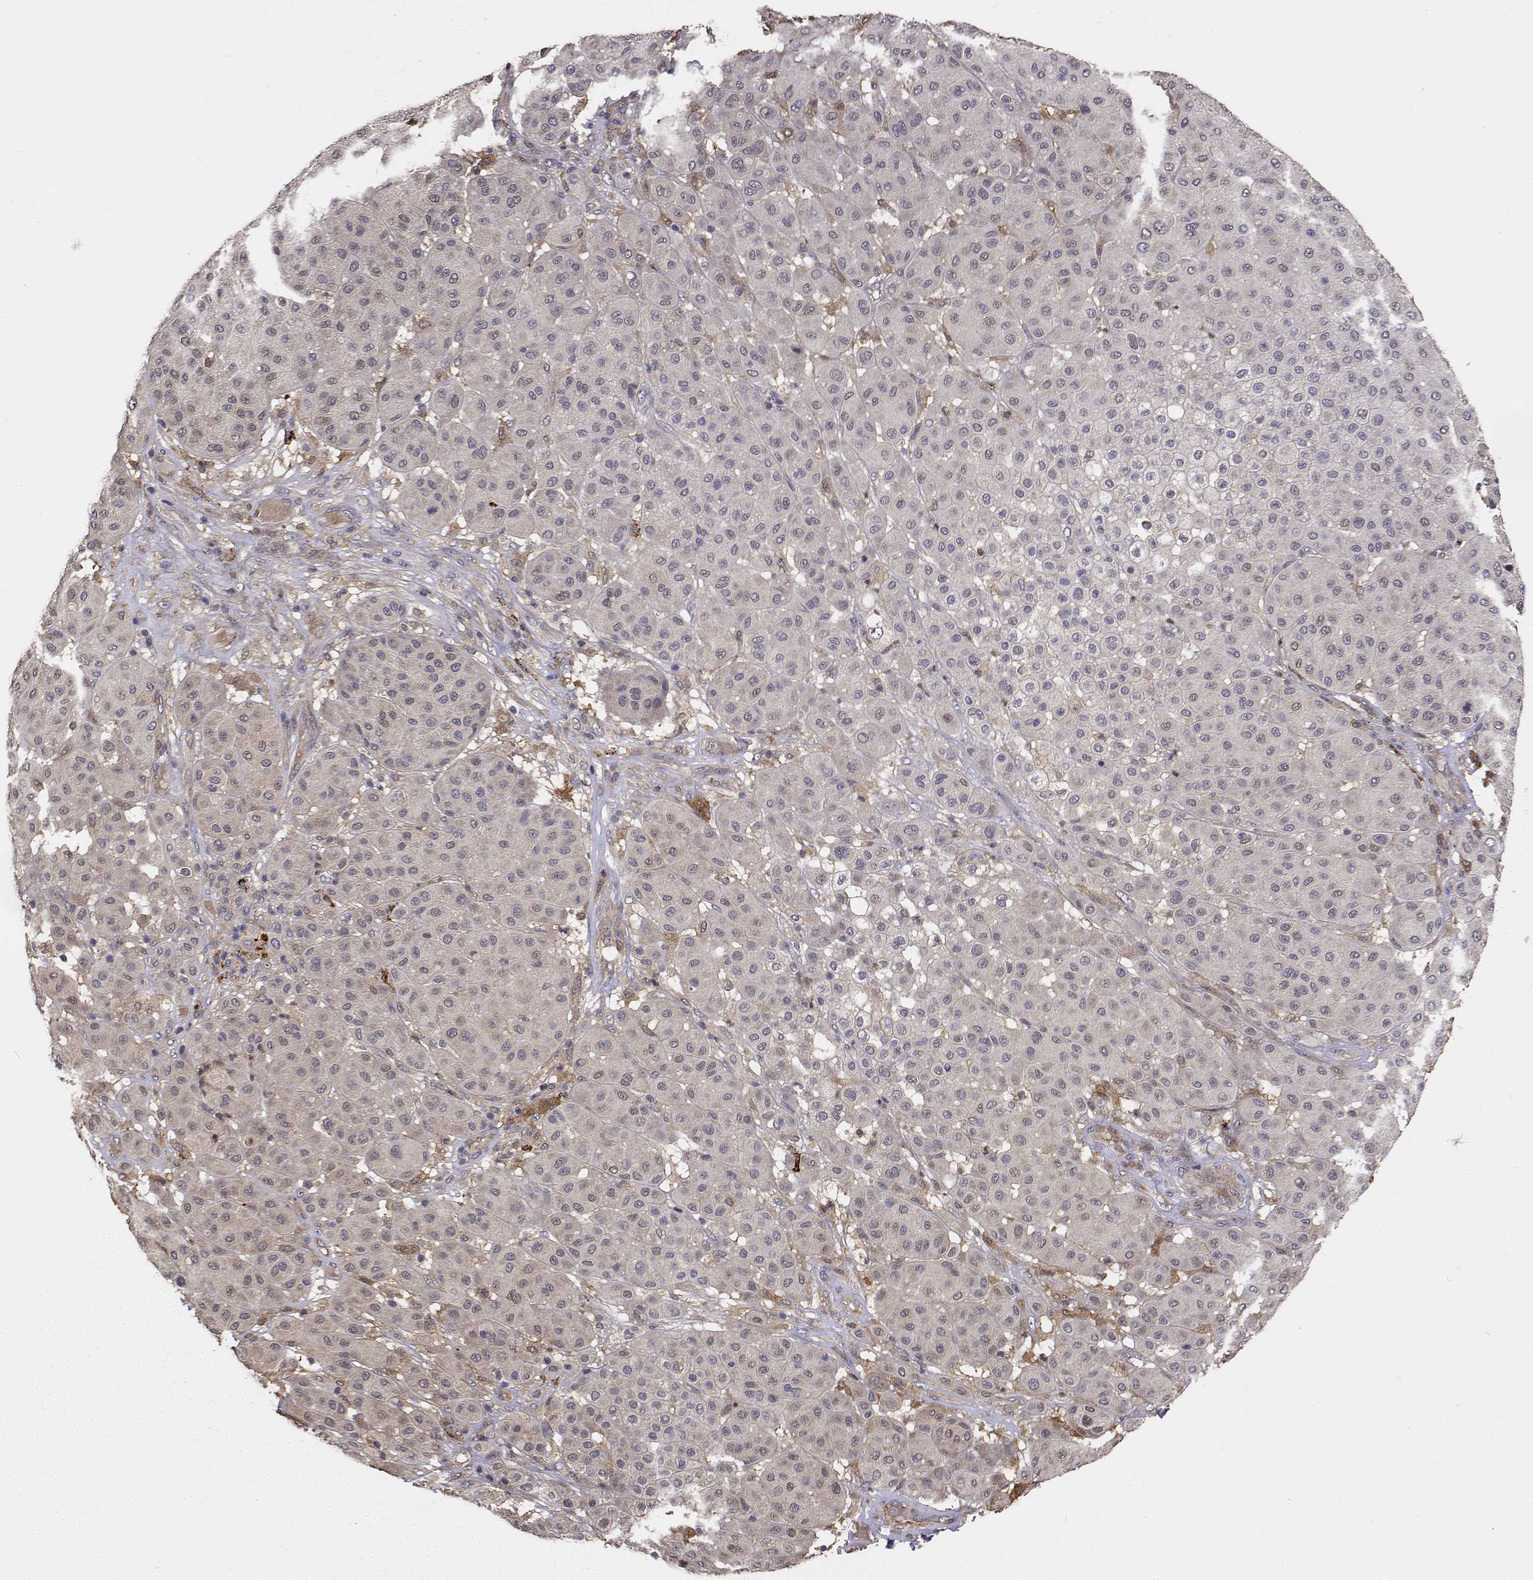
{"staining": {"intensity": "negative", "quantity": "none", "location": "none"}, "tissue": "melanoma", "cell_type": "Tumor cells", "image_type": "cancer", "snomed": [{"axis": "morphology", "description": "Malignant melanoma, Metastatic site"}, {"axis": "topography", "description": "Smooth muscle"}], "caption": "The immunohistochemistry (IHC) histopathology image has no significant expression in tumor cells of malignant melanoma (metastatic site) tissue.", "gene": "PCID2", "patient": {"sex": "male", "age": 41}}